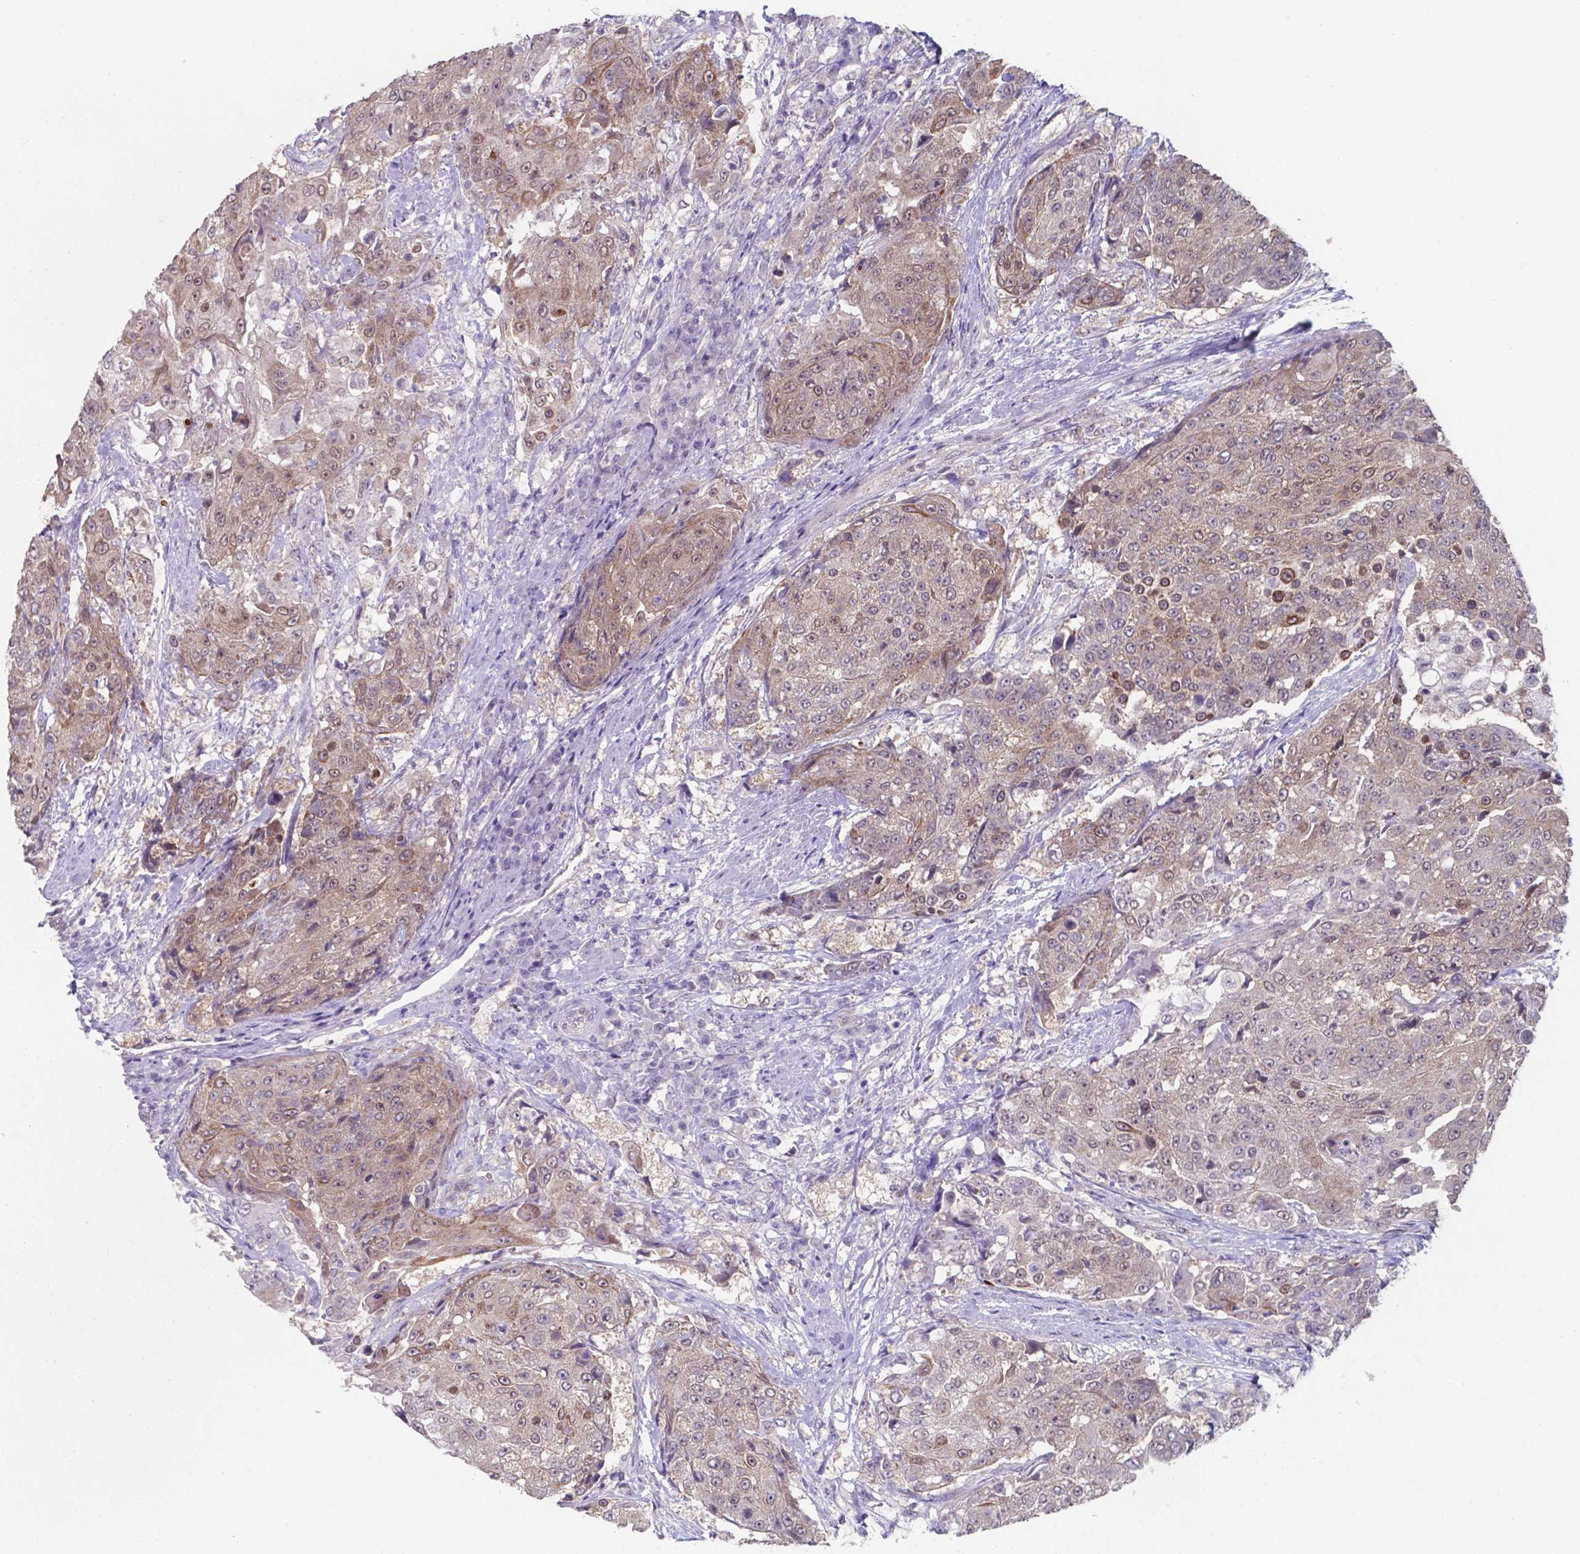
{"staining": {"intensity": "weak", "quantity": "<25%", "location": "cytoplasmic/membranous,nuclear"}, "tissue": "urothelial cancer", "cell_type": "Tumor cells", "image_type": "cancer", "snomed": [{"axis": "morphology", "description": "Urothelial carcinoma, High grade"}, {"axis": "topography", "description": "Urinary bladder"}], "caption": "Tumor cells are negative for brown protein staining in urothelial carcinoma (high-grade).", "gene": "UBE2E2", "patient": {"sex": "female", "age": 63}}